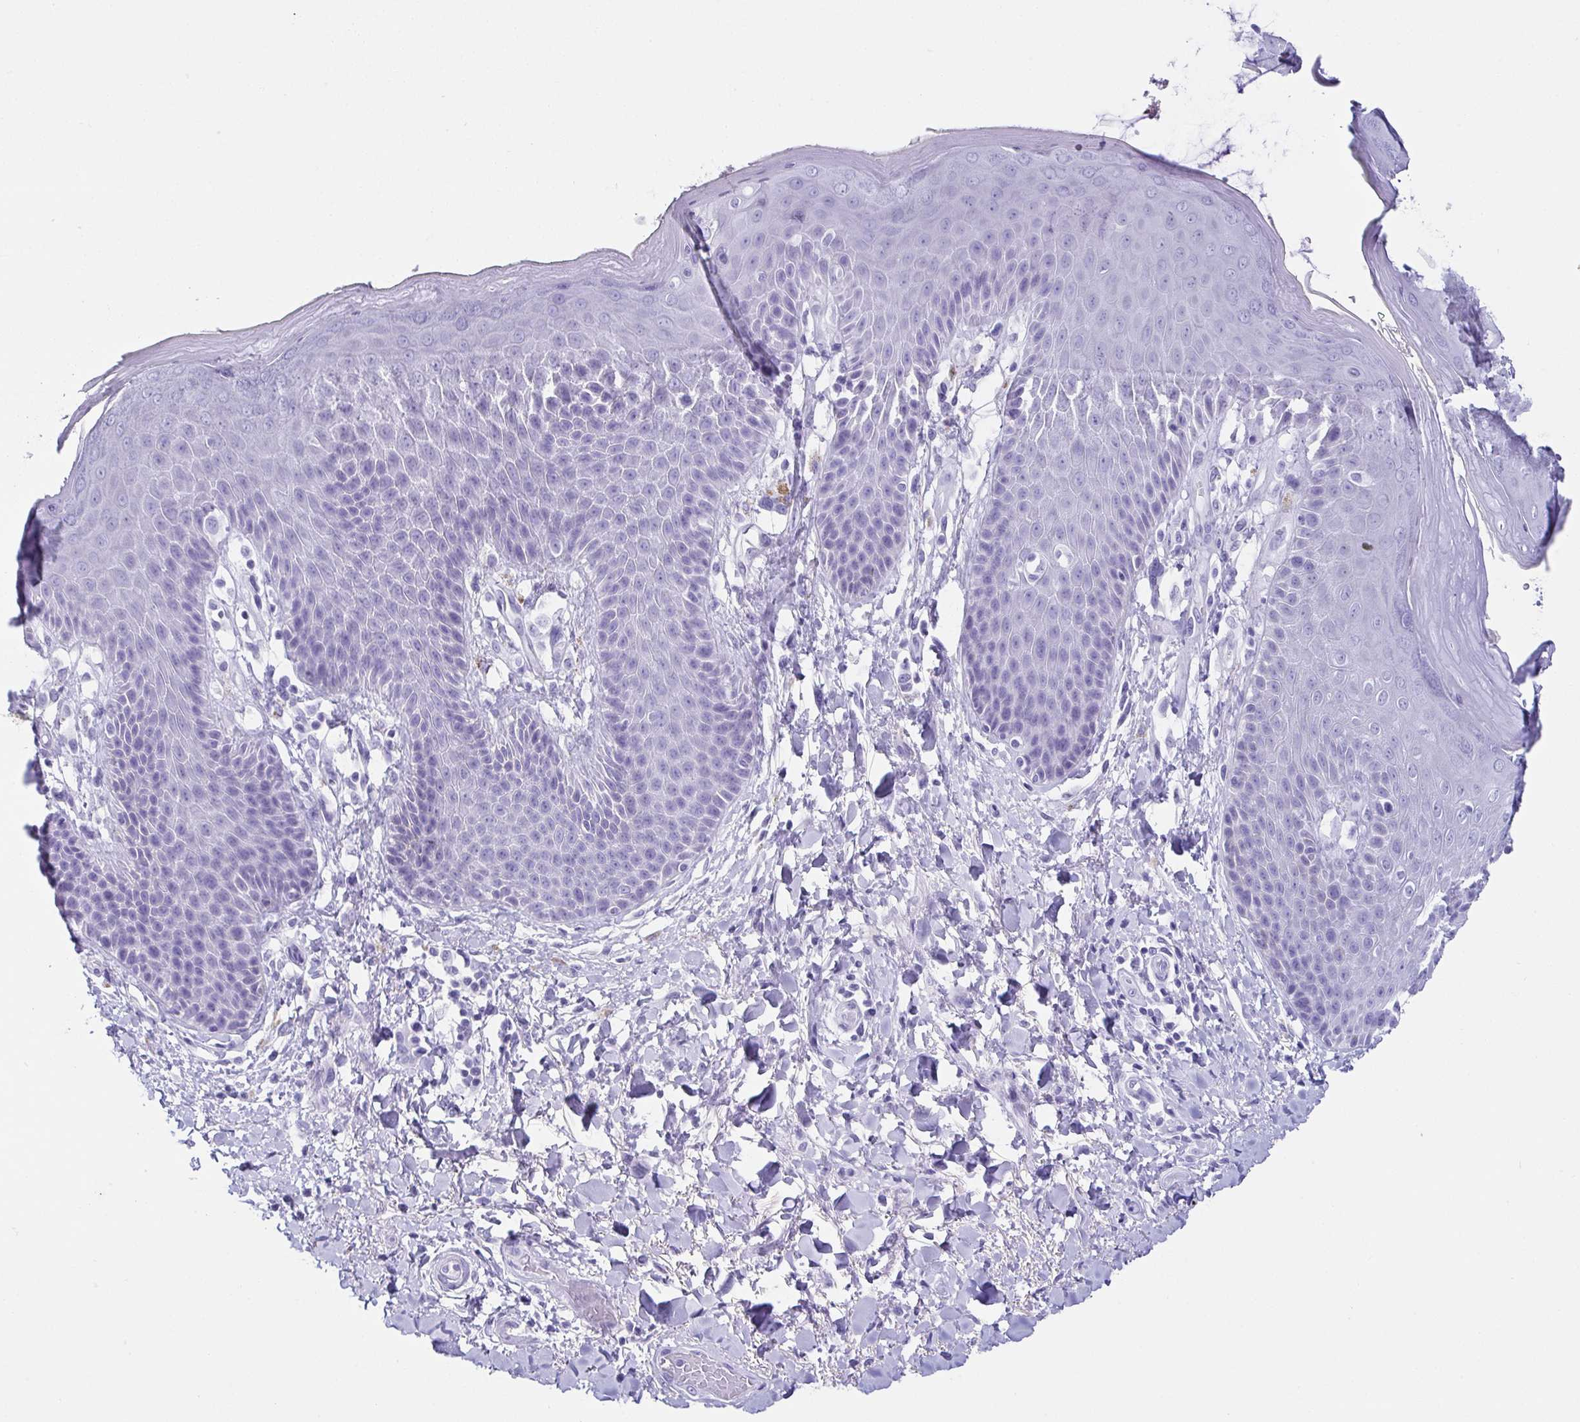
{"staining": {"intensity": "moderate", "quantity": "<25%", "location": "cytoplasmic/membranous"}, "tissue": "skin", "cell_type": "Epidermal cells", "image_type": "normal", "snomed": [{"axis": "morphology", "description": "Normal tissue, NOS"}, {"axis": "topography", "description": "Anal"}, {"axis": "topography", "description": "Peripheral nerve tissue"}], "caption": "IHC micrograph of unremarkable skin: skin stained using IHC reveals low levels of moderate protein expression localized specifically in the cytoplasmic/membranous of epidermal cells, appearing as a cytoplasmic/membranous brown color.", "gene": "CD164L2", "patient": {"sex": "male", "age": 51}}